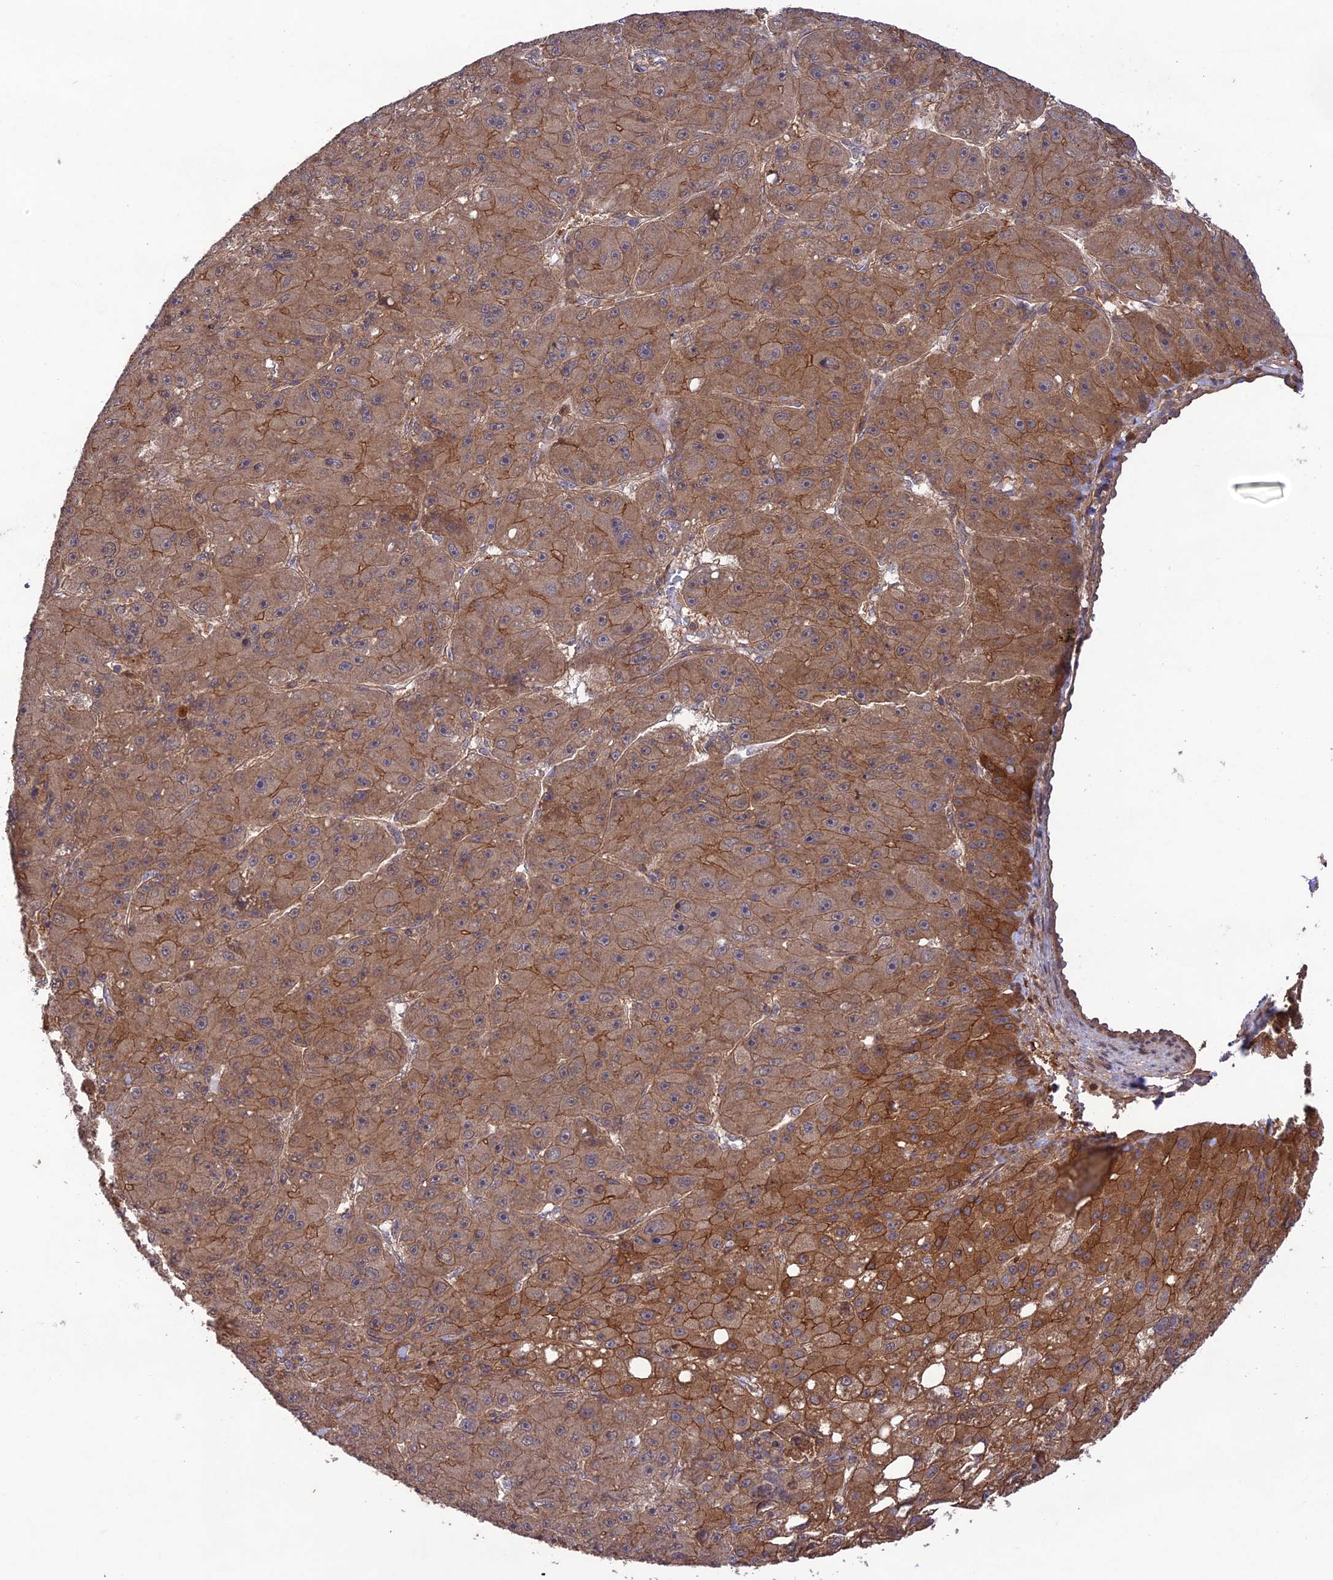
{"staining": {"intensity": "moderate", "quantity": ">75%", "location": "cytoplasmic/membranous"}, "tissue": "liver cancer", "cell_type": "Tumor cells", "image_type": "cancer", "snomed": [{"axis": "morphology", "description": "Carcinoma, Hepatocellular, NOS"}, {"axis": "topography", "description": "Liver"}], "caption": "A micrograph of human liver cancer stained for a protein shows moderate cytoplasmic/membranous brown staining in tumor cells.", "gene": "FCHSD1", "patient": {"sex": "male", "age": 67}}